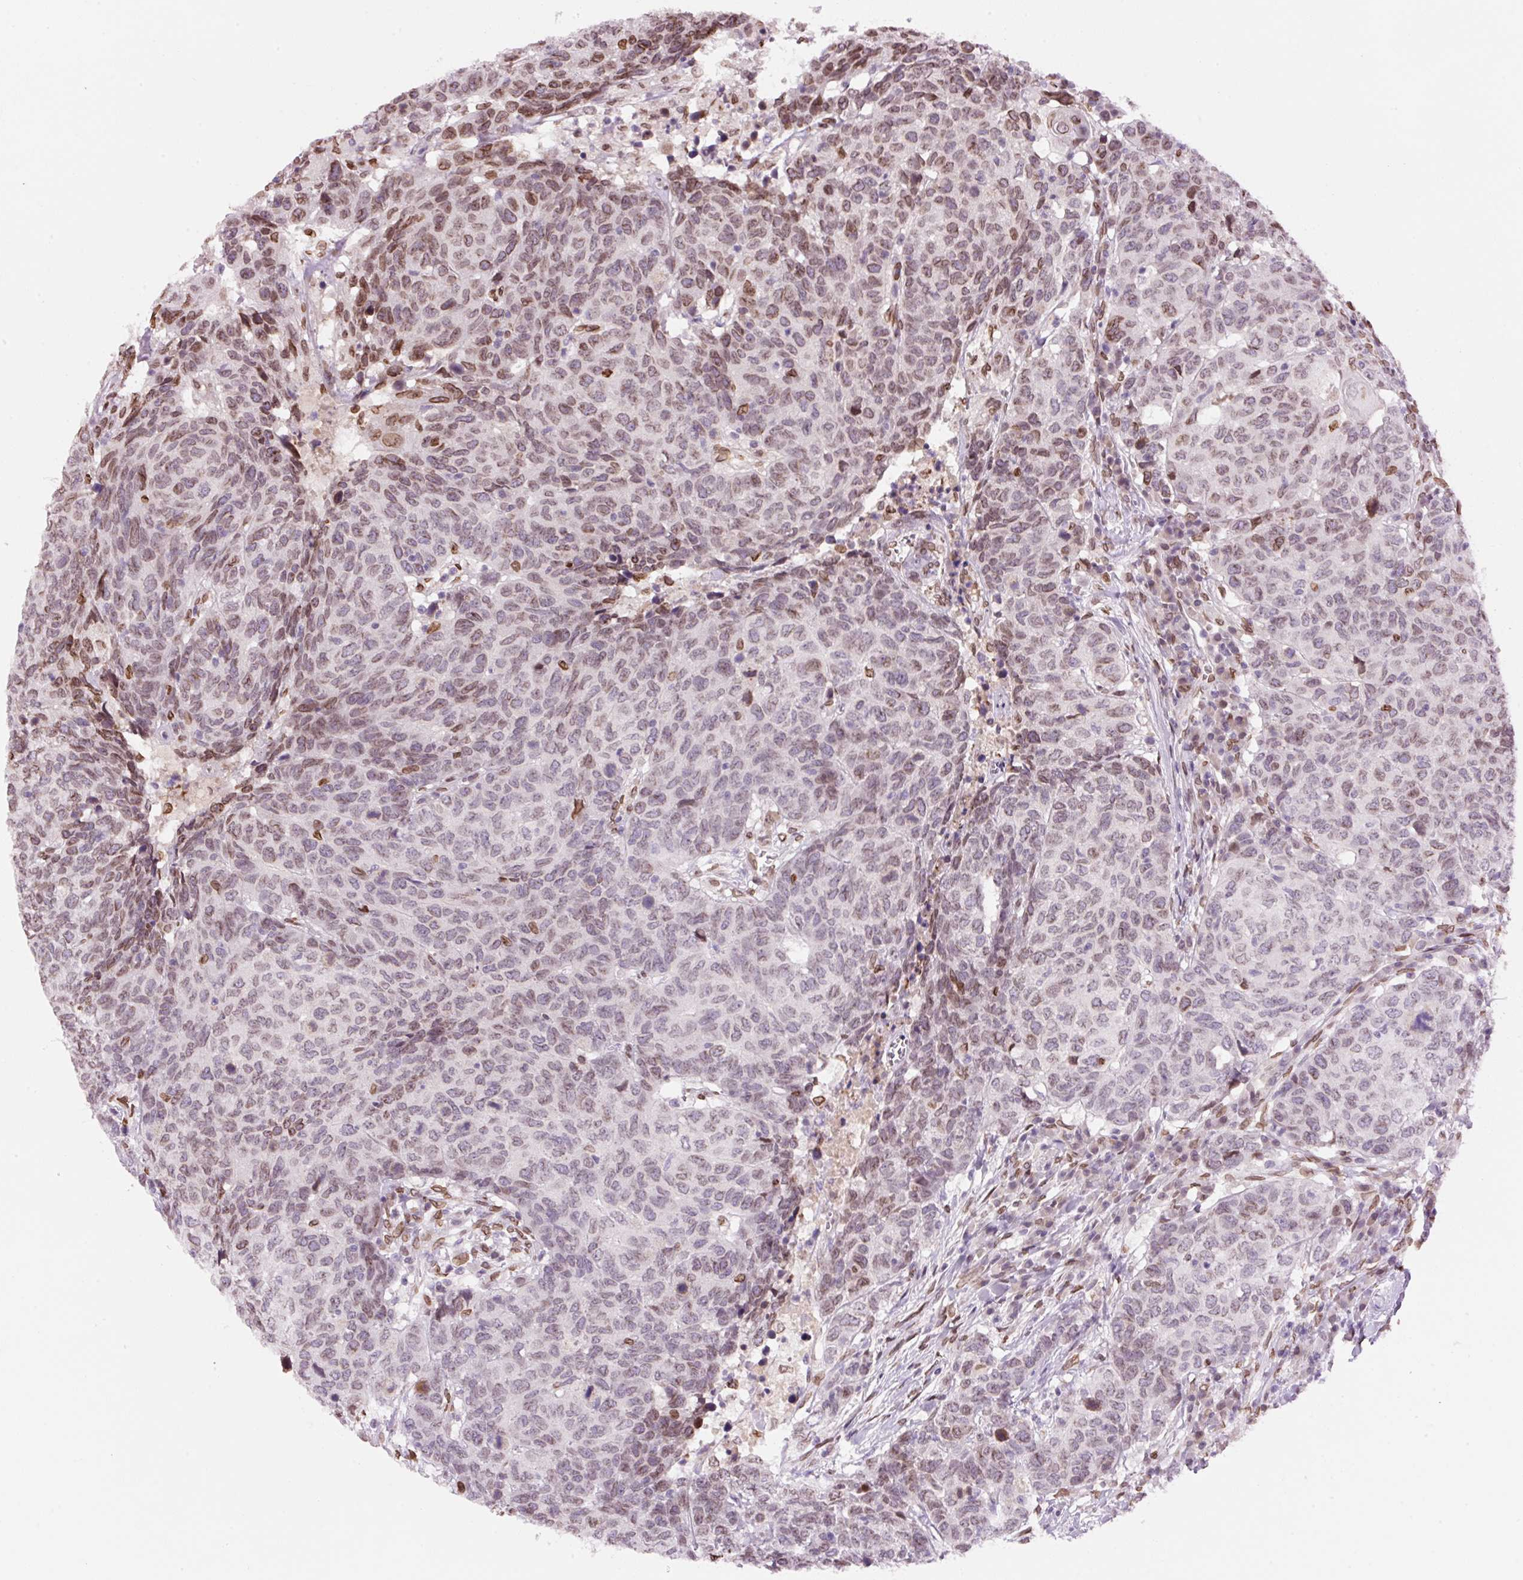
{"staining": {"intensity": "moderate", "quantity": "25%-75%", "location": "cytoplasmic/membranous,nuclear"}, "tissue": "head and neck cancer", "cell_type": "Tumor cells", "image_type": "cancer", "snomed": [{"axis": "morphology", "description": "Normal tissue, NOS"}, {"axis": "morphology", "description": "Squamous cell carcinoma, NOS"}, {"axis": "topography", "description": "Skeletal muscle"}, {"axis": "topography", "description": "Vascular tissue"}, {"axis": "topography", "description": "Peripheral nerve tissue"}, {"axis": "topography", "description": "Head-Neck"}], "caption": "This histopathology image shows immunohistochemistry (IHC) staining of human head and neck cancer, with medium moderate cytoplasmic/membranous and nuclear staining in about 25%-75% of tumor cells.", "gene": "ZNF224", "patient": {"sex": "male", "age": 66}}